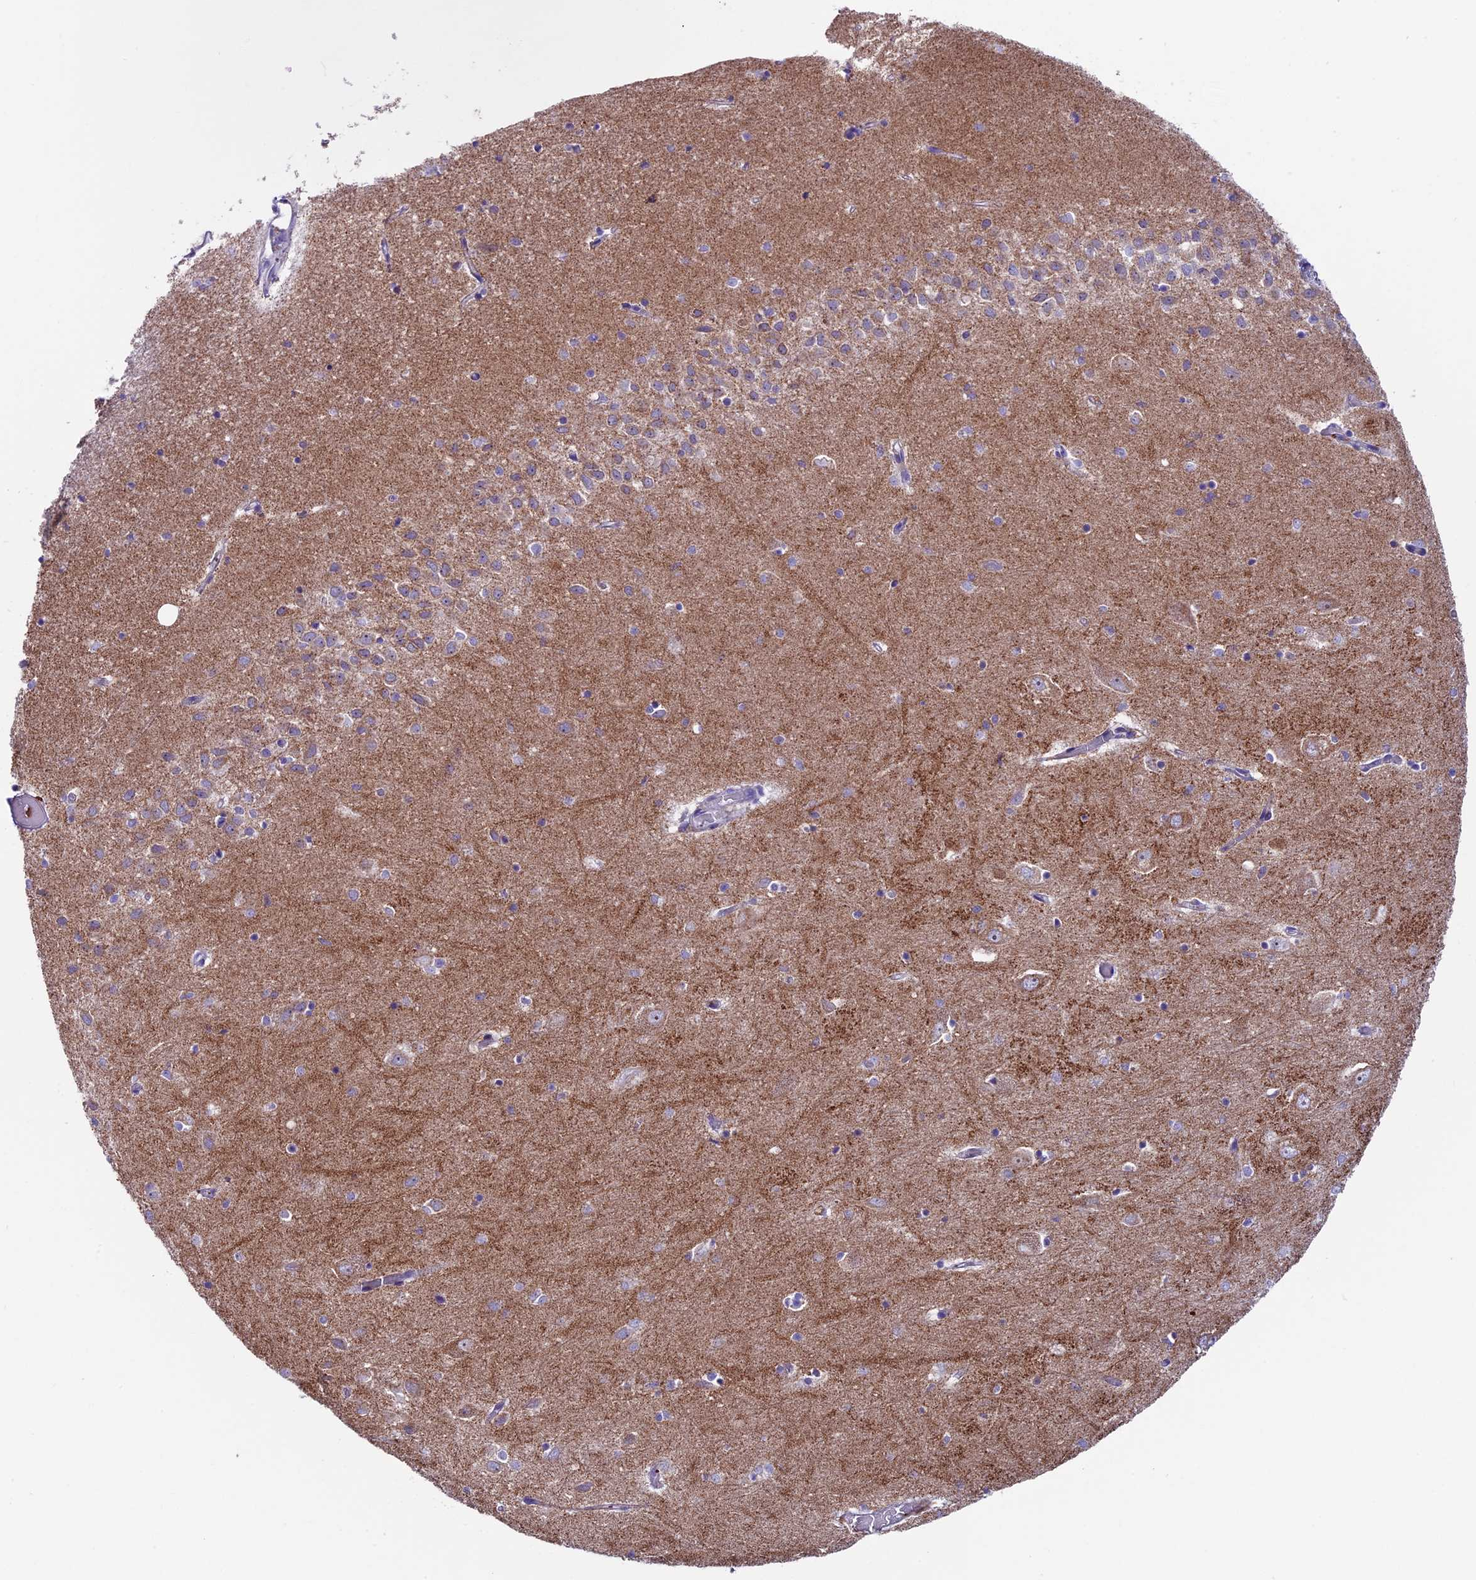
{"staining": {"intensity": "negative", "quantity": "none", "location": "none"}, "tissue": "hippocampus", "cell_type": "Glial cells", "image_type": "normal", "snomed": [{"axis": "morphology", "description": "Normal tissue, NOS"}, {"axis": "topography", "description": "Hippocampus"}], "caption": "IHC histopathology image of benign human hippocampus stained for a protein (brown), which demonstrates no expression in glial cells.", "gene": "IL20RA", "patient": {"sex": "female", "age": 64}}